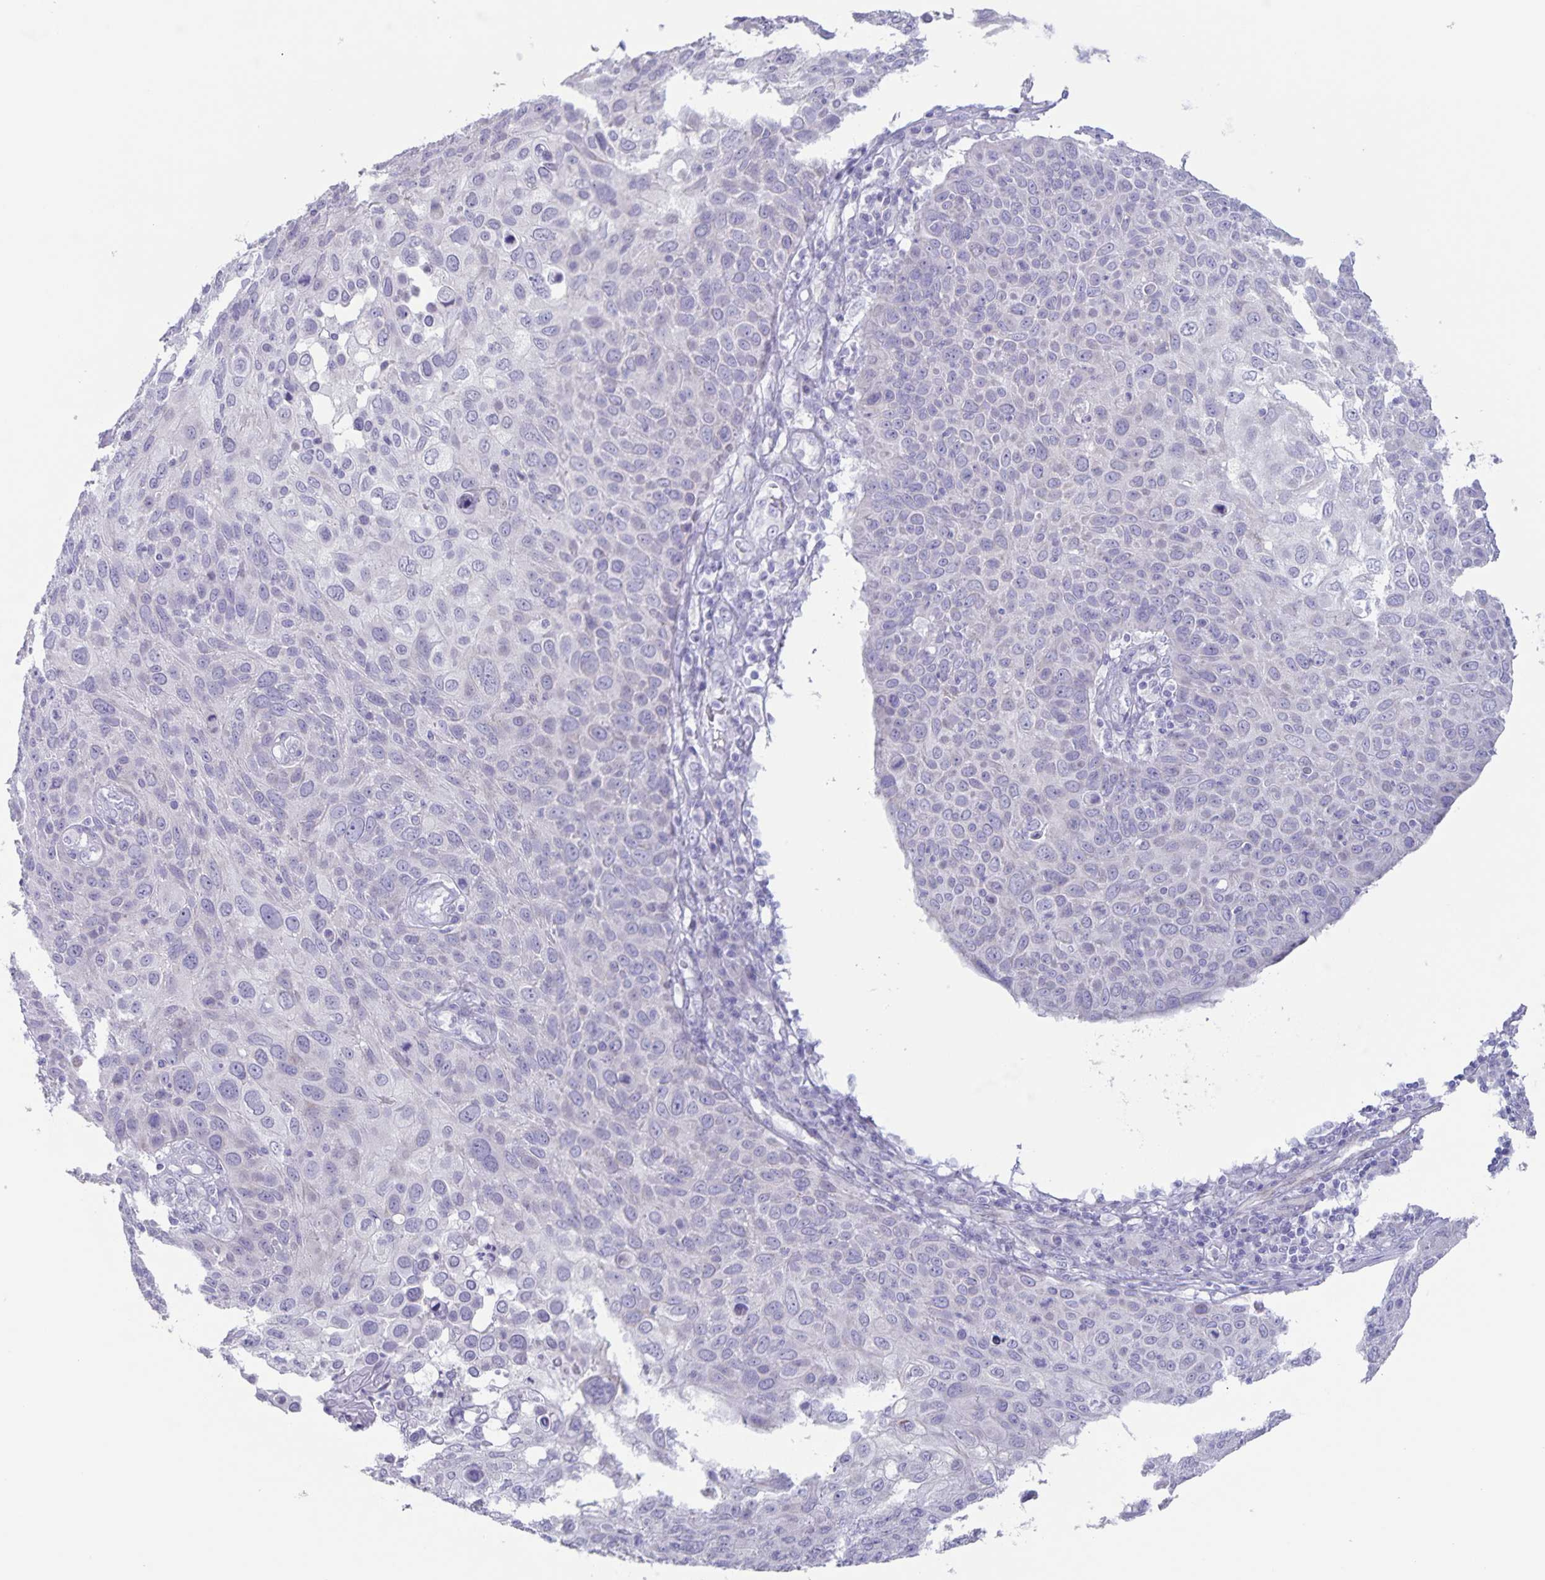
{"staining": {"intensity": "negative", "quantity": "none", "location": "none"}, "tissue": "skin cancer", "cell_type": "Tumor cells", "image_type": "cancer", "snomed": [{"axis": "morphology", "description": "Squamous cell carcinoma, NOS"}, {"axis": "topography", "description": "Skin"}], "caption": "High power microscopy photomicrograph of an immunohistochemistry (IHC) micrograph of skin cancer, revealing no significant expression in tumor cells.", "gene": "AQP4", "patient": {"sex": "male", "age": 87}}